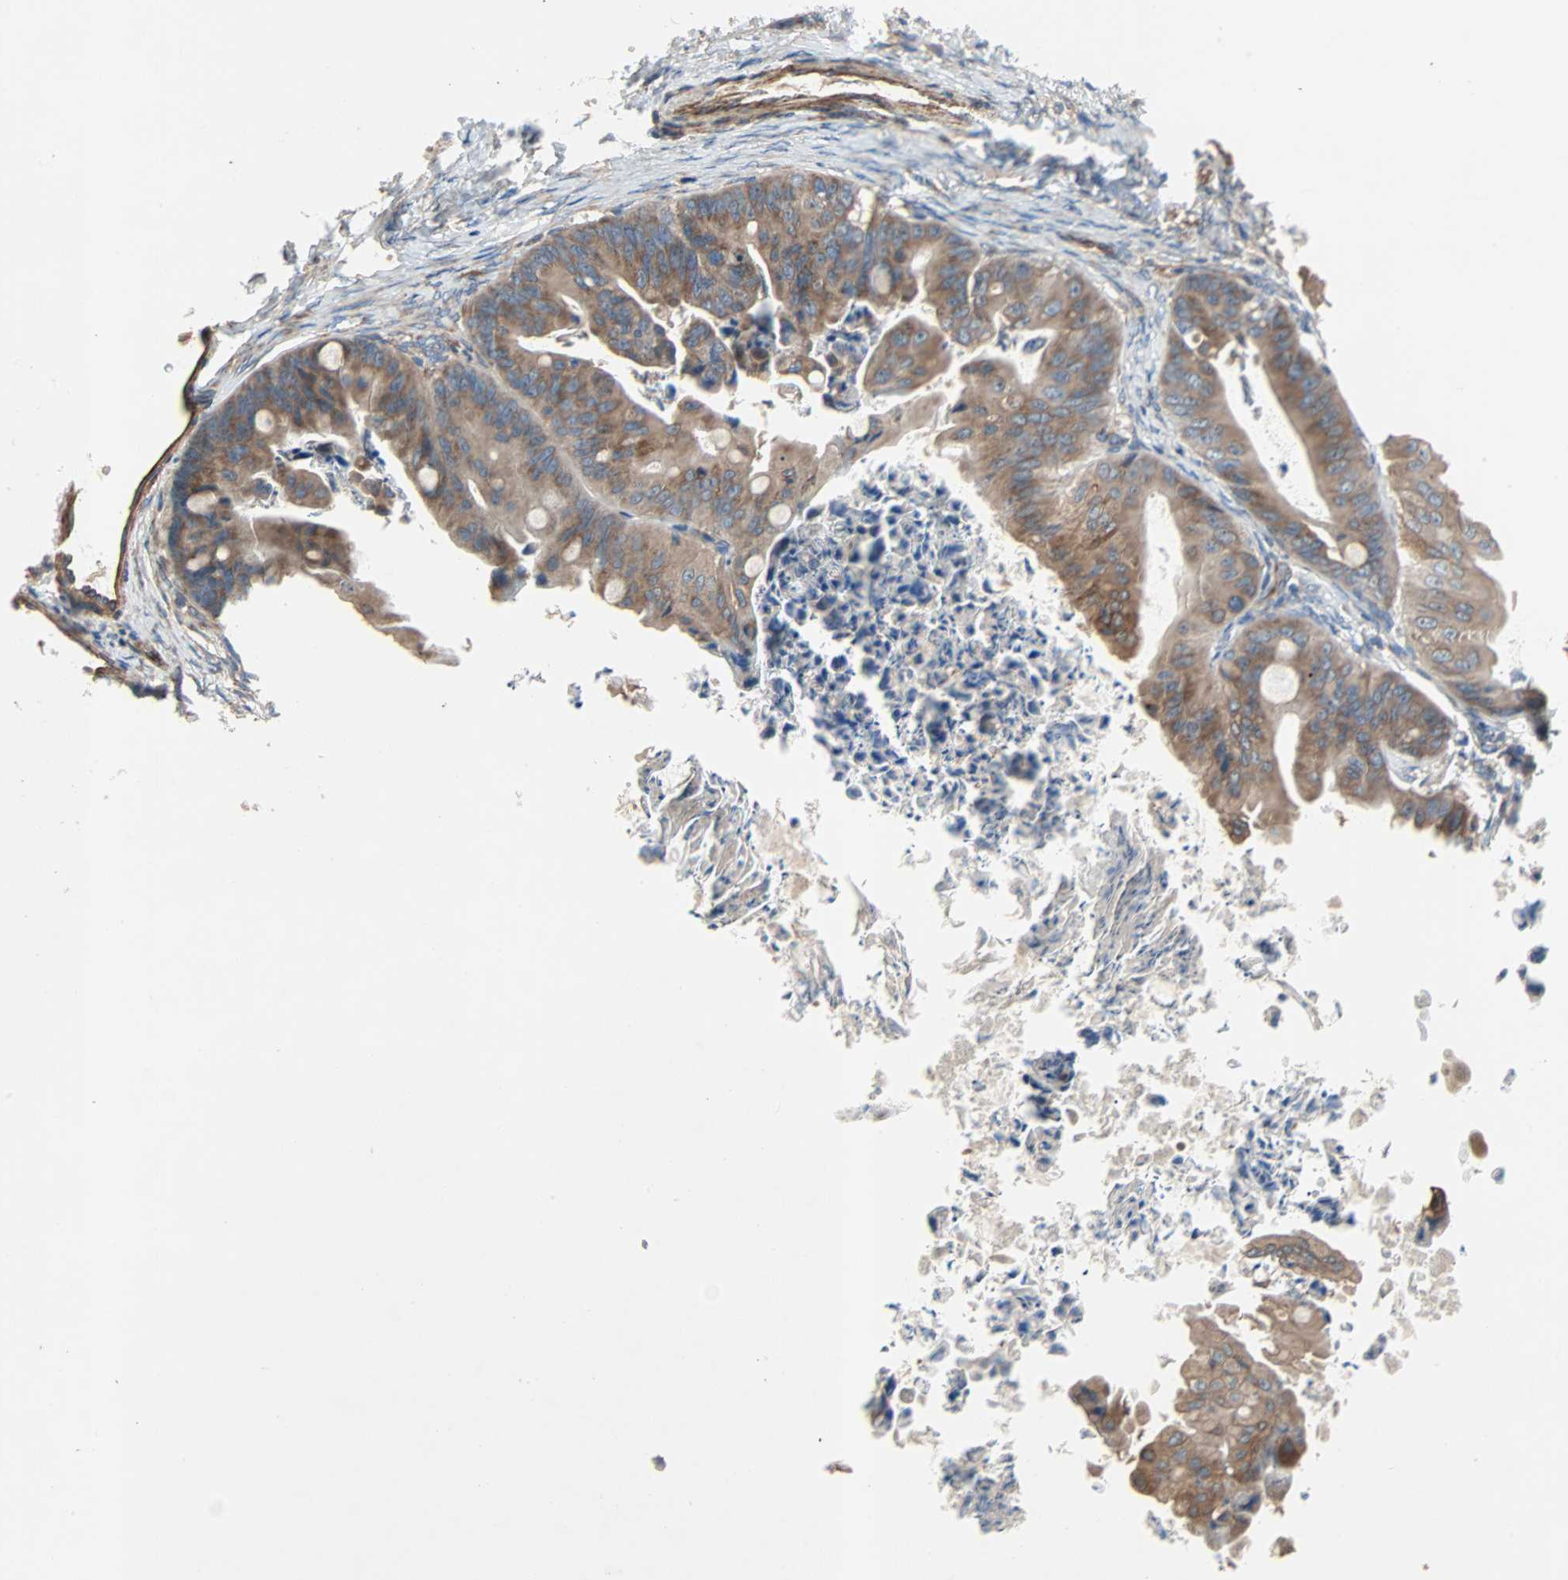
{"staining": {"intensity": "moderate", "quantity": ">75%", "location": "cytoplasmic/membranous"}, "tissue": "ovarian cancer", "cell_type": "Tumor cells", "image_type": "cancer", "snomed": [{"axis": "morphology", "description": "Cystadenocarcinoma, mucinous, NOS"}, {"axis": "topography", "description": "Ovary"}], "caption": "Mucinous cystadenocarcinoma (ovarian) was stained to show a protein in brown. There is medium levels of moderate cytoplasmic/membranous positivity in approximately >75% of tumor cells. Immunohistochemistry stains the protein in brown and the nuclei are stained blue.", "gene": "XYLT1", "patient": {"sex": "female", "age": 37}}